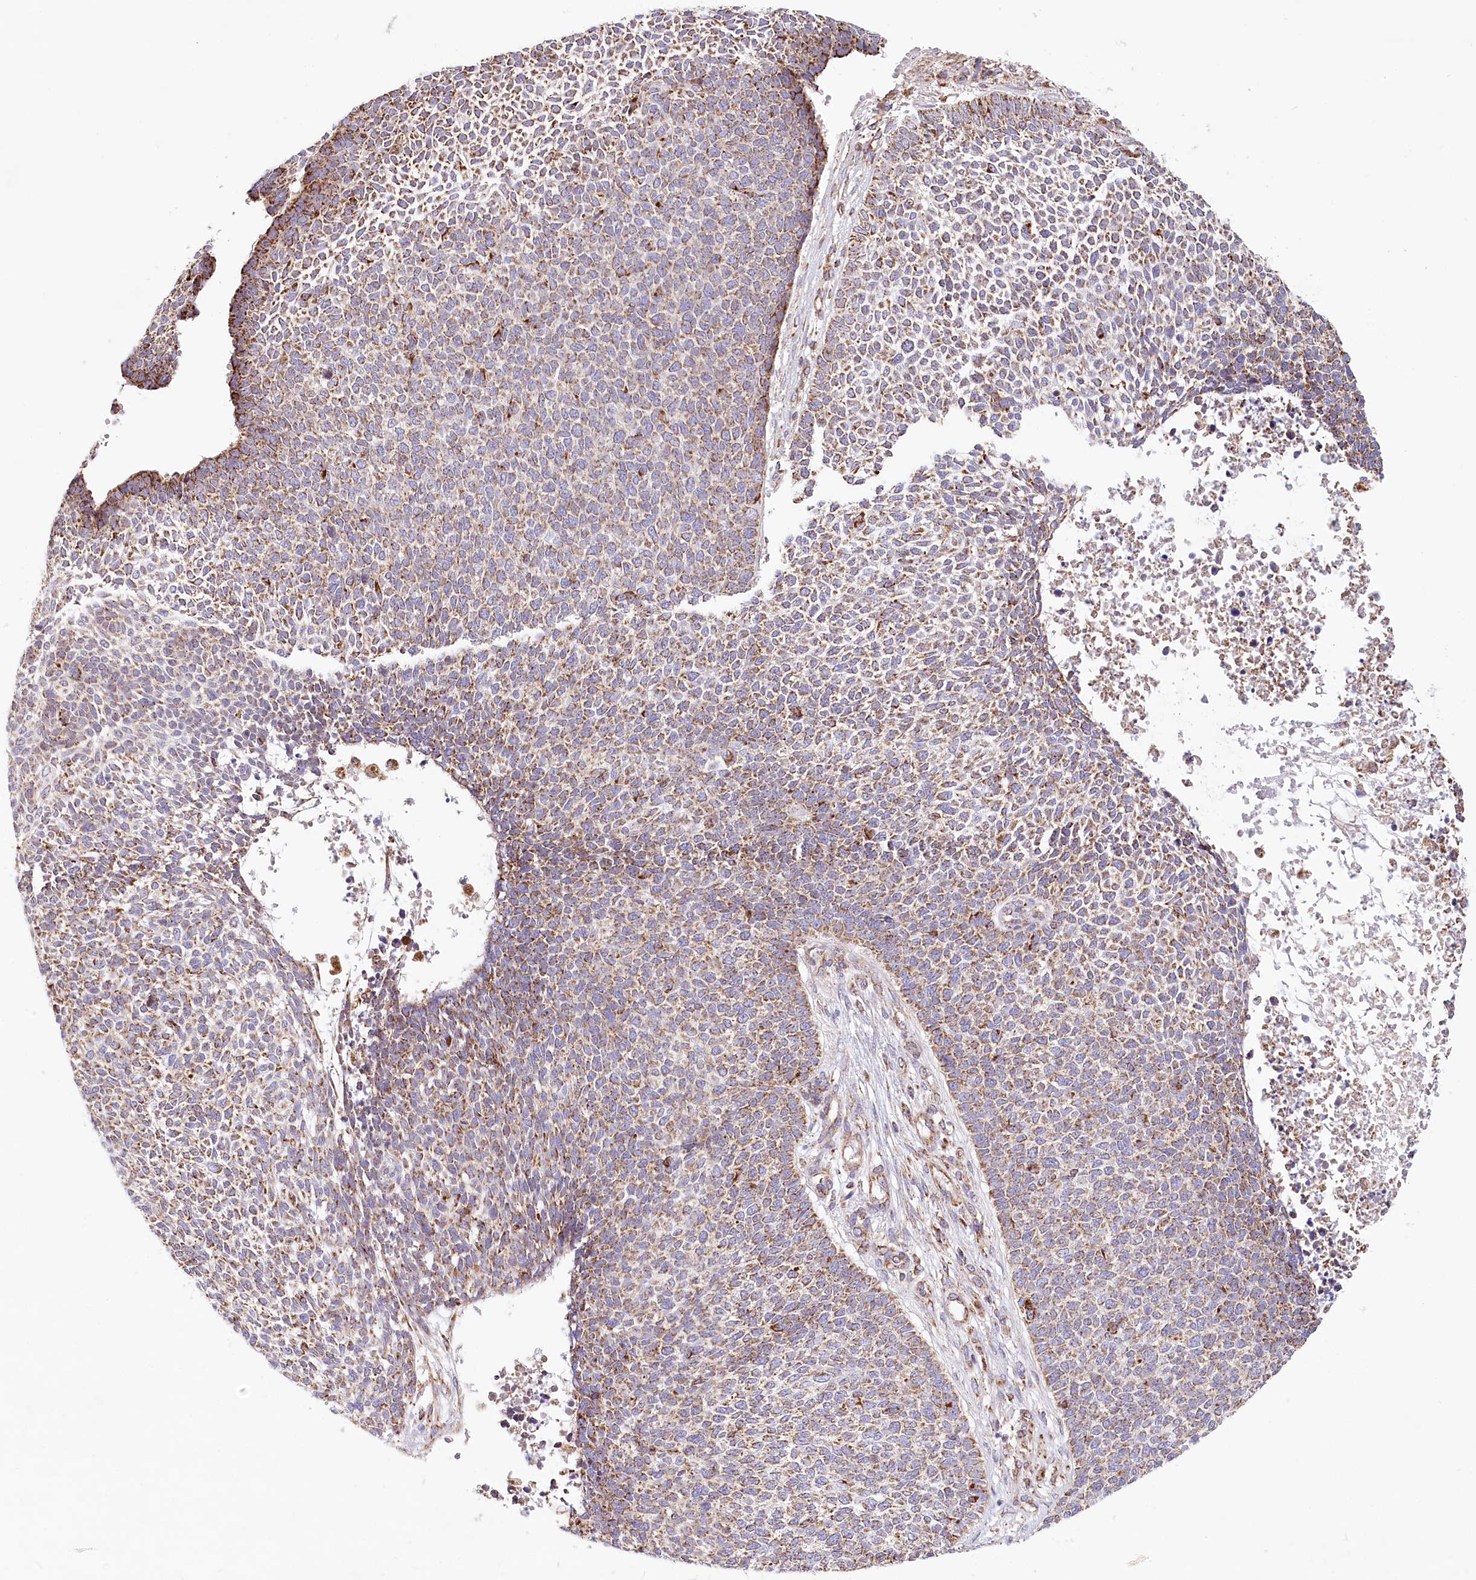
{"staining": {"intensity": "moderate", "quantity": ">75%", "location": "cytoplasmic/membranous"}, "tissue": "skin cancer", "cell_type": "Tumor cells", "image_type": "cancer", "snomed": [{"axis": "morphology", "description": "Basal cell carcinoma"}, {"axis": "topography", "description": "Skin"}], "caption": "DAB immunohistochemical staining of human skin cancer (basal cell carcinoma) exhibits moderate cytoplasmic/membranous protein positivity in approximately >75% of tumor cells. (IHC, brightfield microscopy, high magnification).", "gene": "UMPS", "patient": {"sex": "female", "age": 84}}